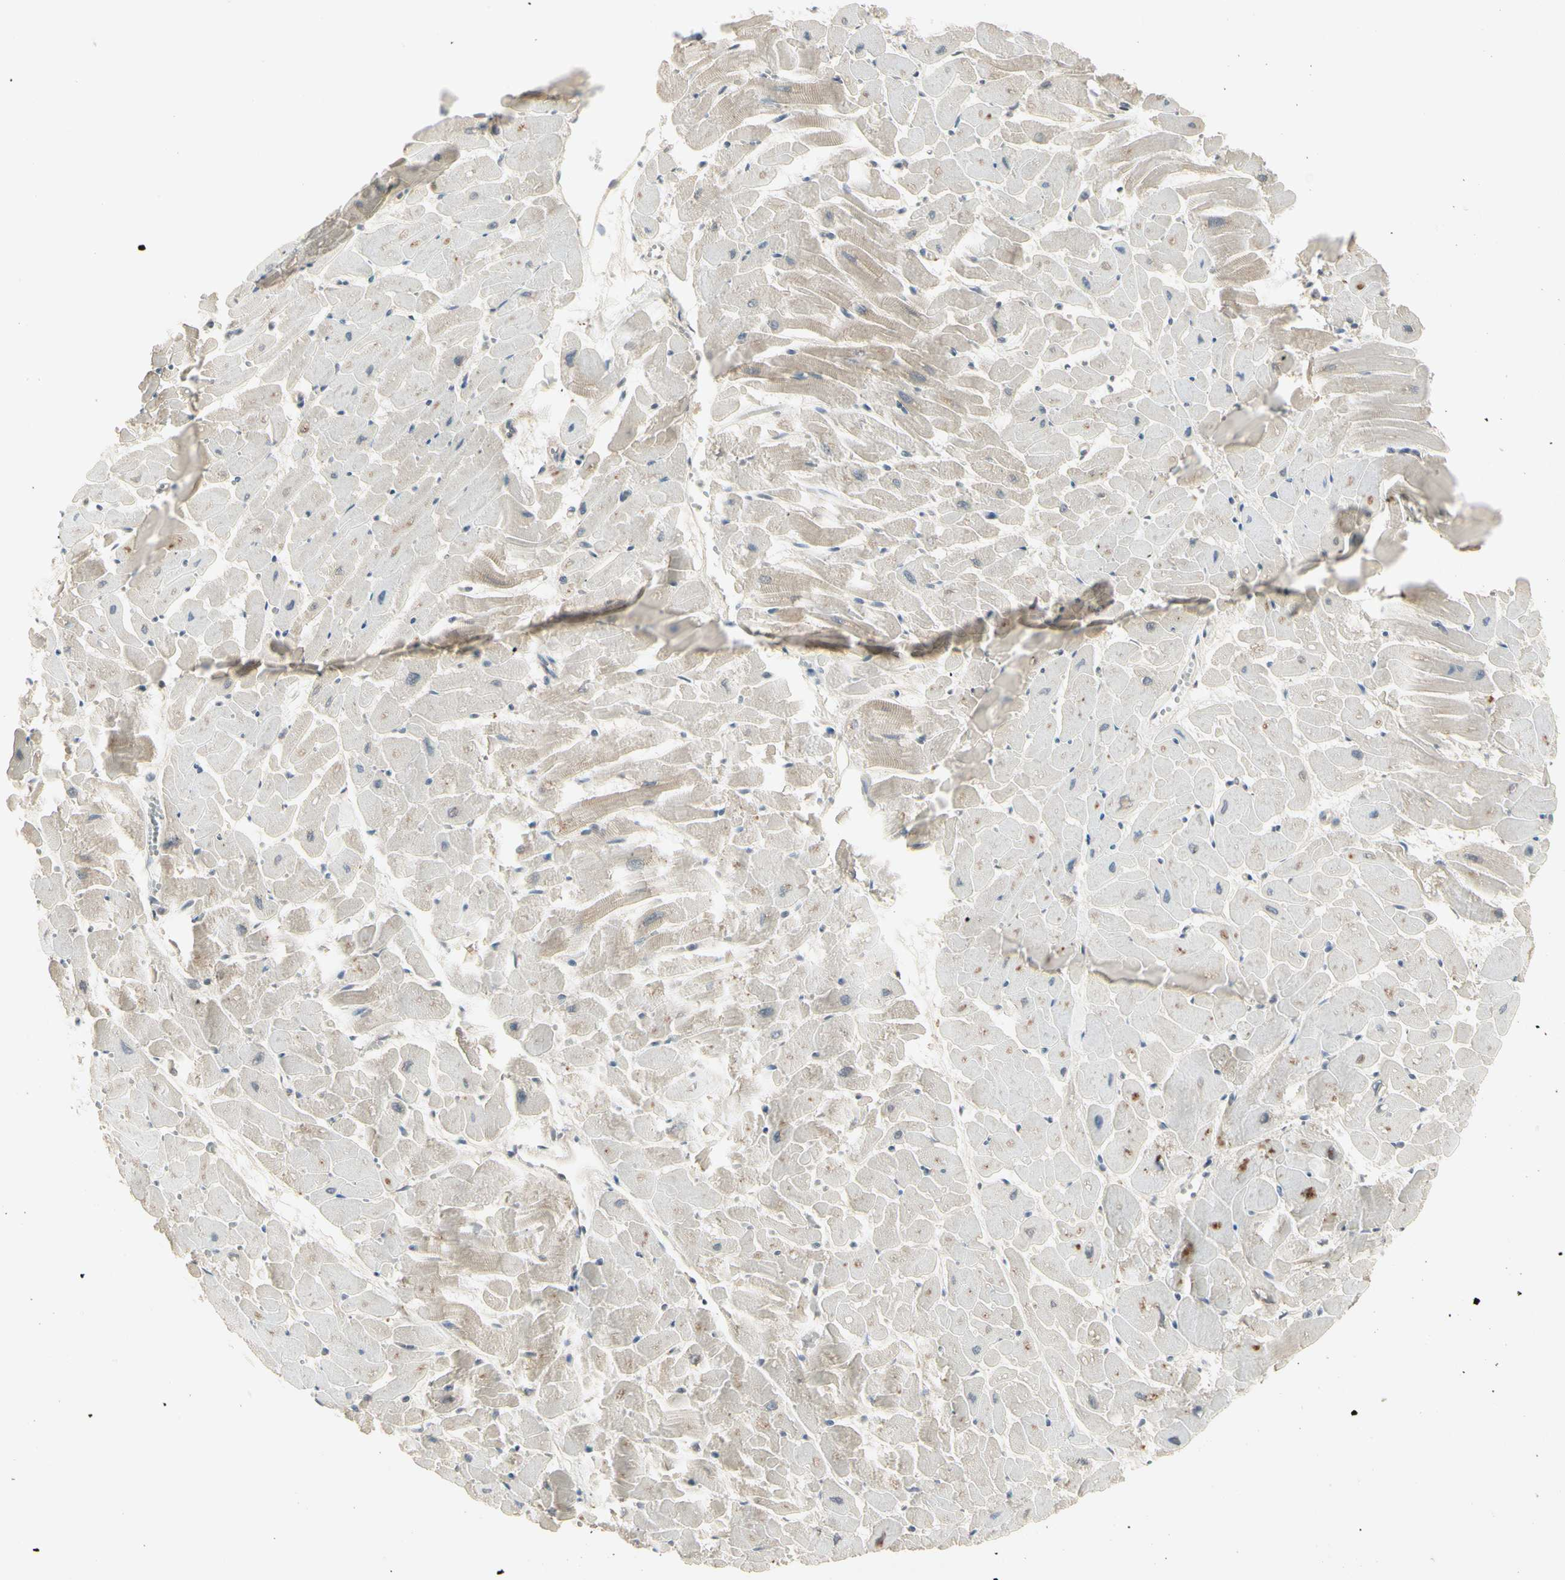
{"staining": {"intensity": "weak", "quantity": "<25%", "location": "cytoplasmic/membranous"}, "tissue": "heart muscle", "cell_type": "Cardiomyocytes", "image_type": "normal", "snomed": [{"axis": "morphology", "description": "Normal tissue, NOS"}, {"axis": "topography", "description": "Heart"}], "caption": "Immunohistochemical staining of benign human heart muscle exhibits no significant positivity in cardiomyocytes. The staining is performed using DAB brown chromogen with nuclei counter-stained in using hematoxylin.", "gene": "CCL4", "patient": {"sex": "female", "age": 19}}